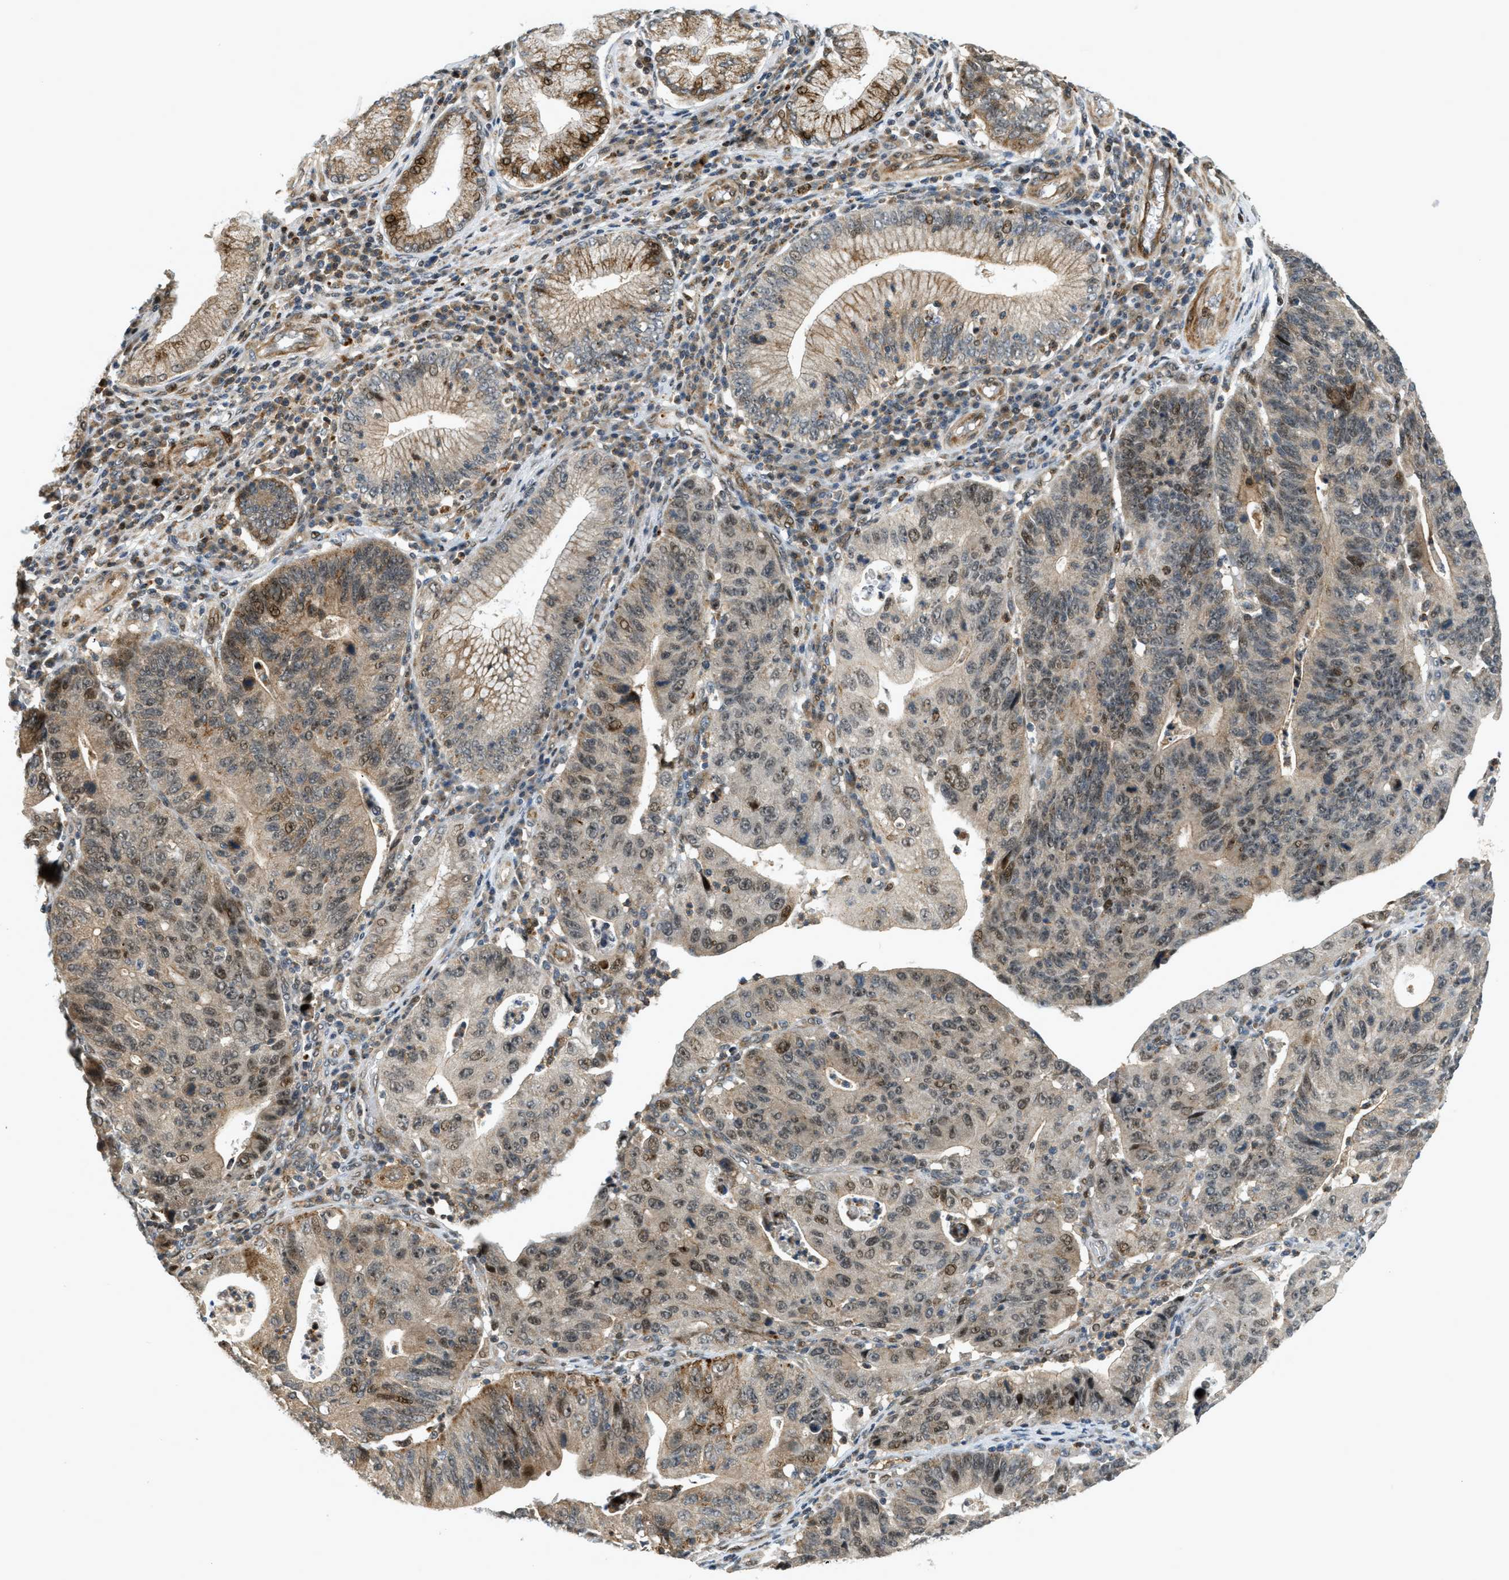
{"staining": {"intensity": "moderate", "quantity": "25%-75%", "location": "cytoplasmic/membranous,nuclear"}, "tissue": "stomach cancer", "cell_type": "Tumor cells", "image_type": "cancer", "snomed": [{"axis": "morphology", "description": "Adenocarcinoma, NOS"}, {"axis": "topography", "description": "Stomach"}], "caption": "A brown stain labels moderate cytoplasmic/membranous and nuclear expression of a protein in human stomach adenocarcinoma tumor cells.", "gene": "TRAPPC14", "patient": {"sex": "male", "age": 59}}